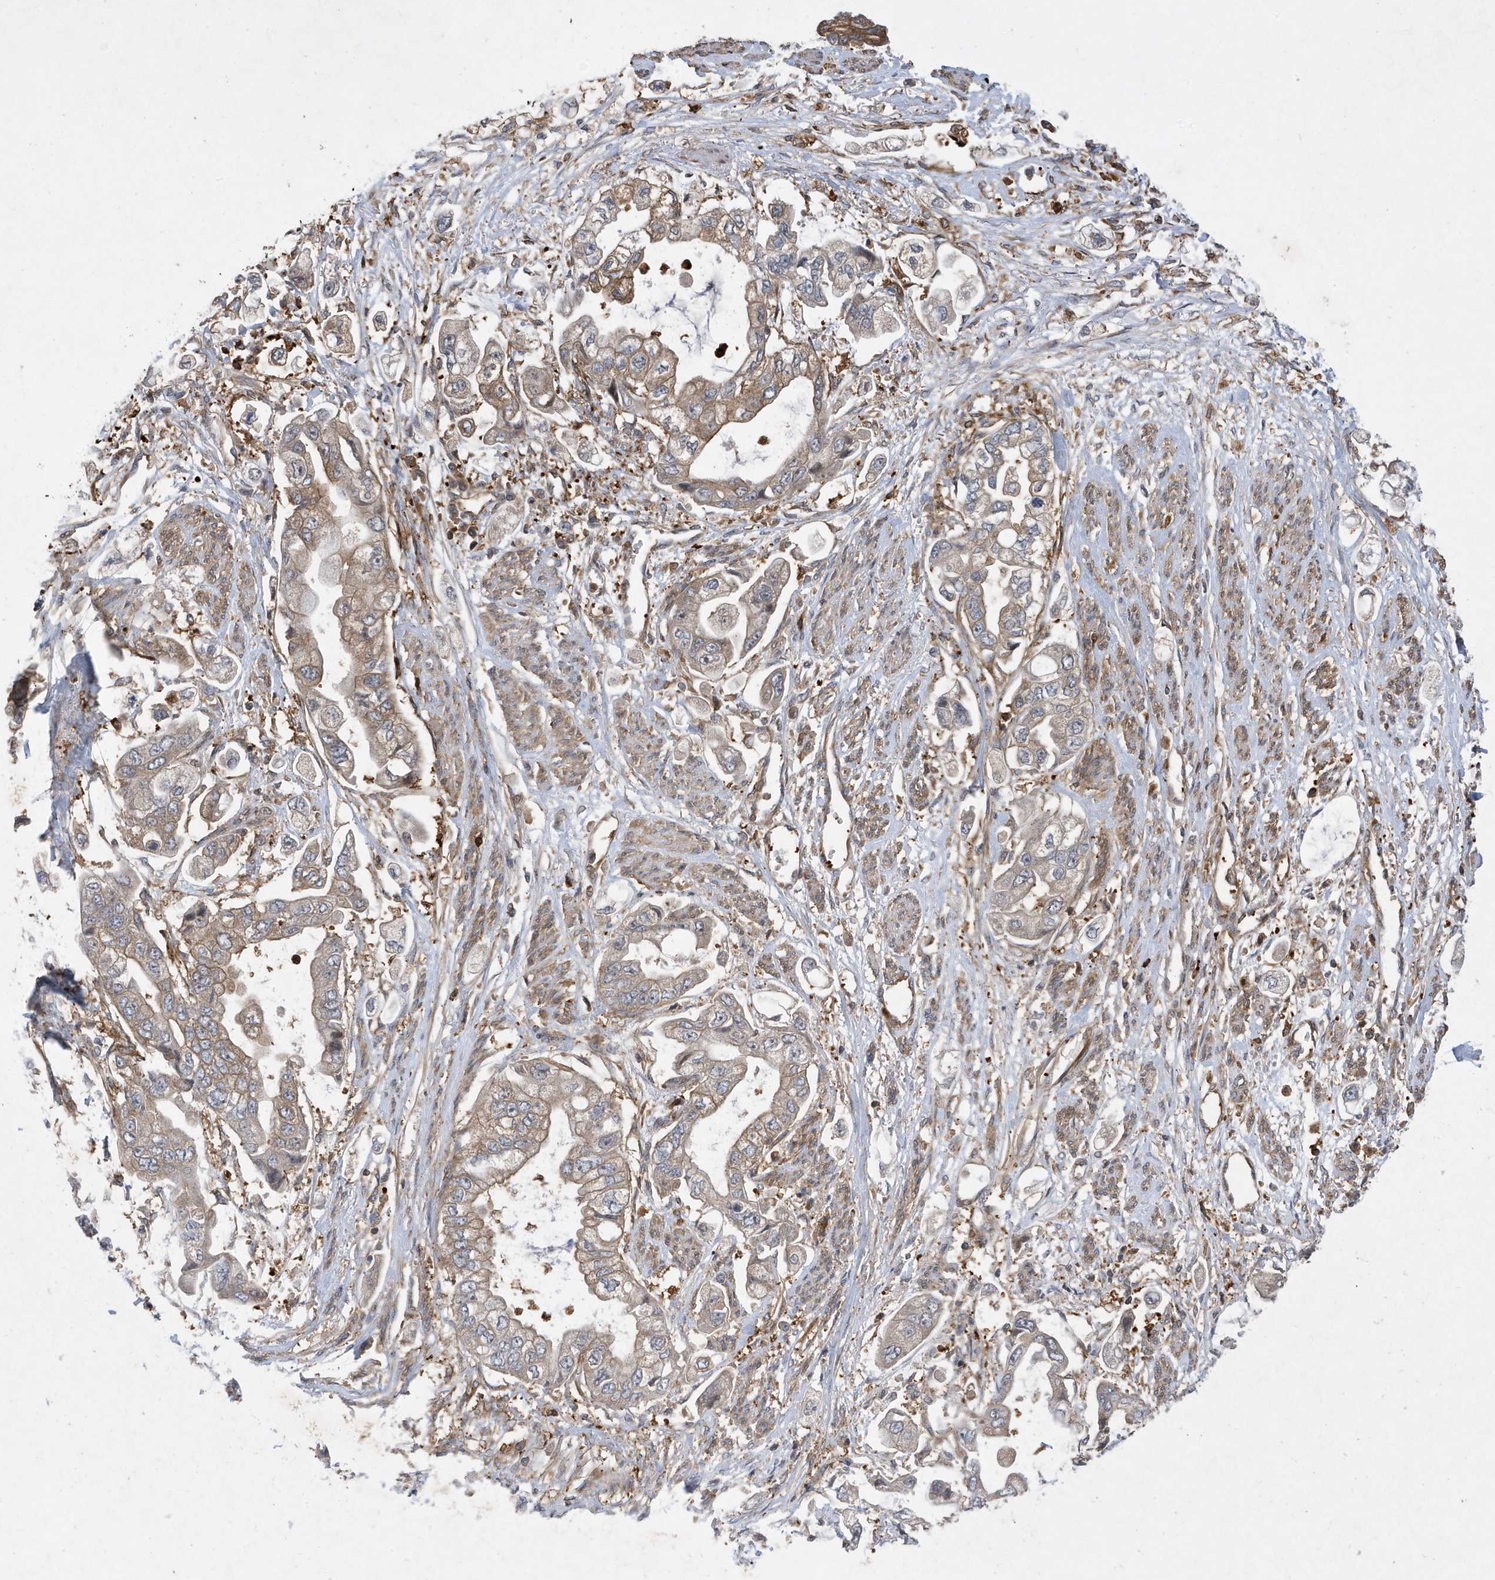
{"staining": {"intensity": "weak", "quantity": "25%-75%", "location": "cytoplasmic/membranous"}, "tissue": "stomach cancer", "cell_type": "Tumor cells", "image_type": "cancer", "snomed": [{"axis": "morphology", "description": "Adenocarcinoma, NOS"}, {"axis": "topography", "description": "Stomach"}], "caption": "This image exhibits immunohistochemistry staining of adenocarcinoma (stomach), with low weak cytoplasmic/membranous positivity in approximately 25%-75% of tumor cells.", "gene": "LAPTM4A", "patient": {"sex": "male", "age": 62}}